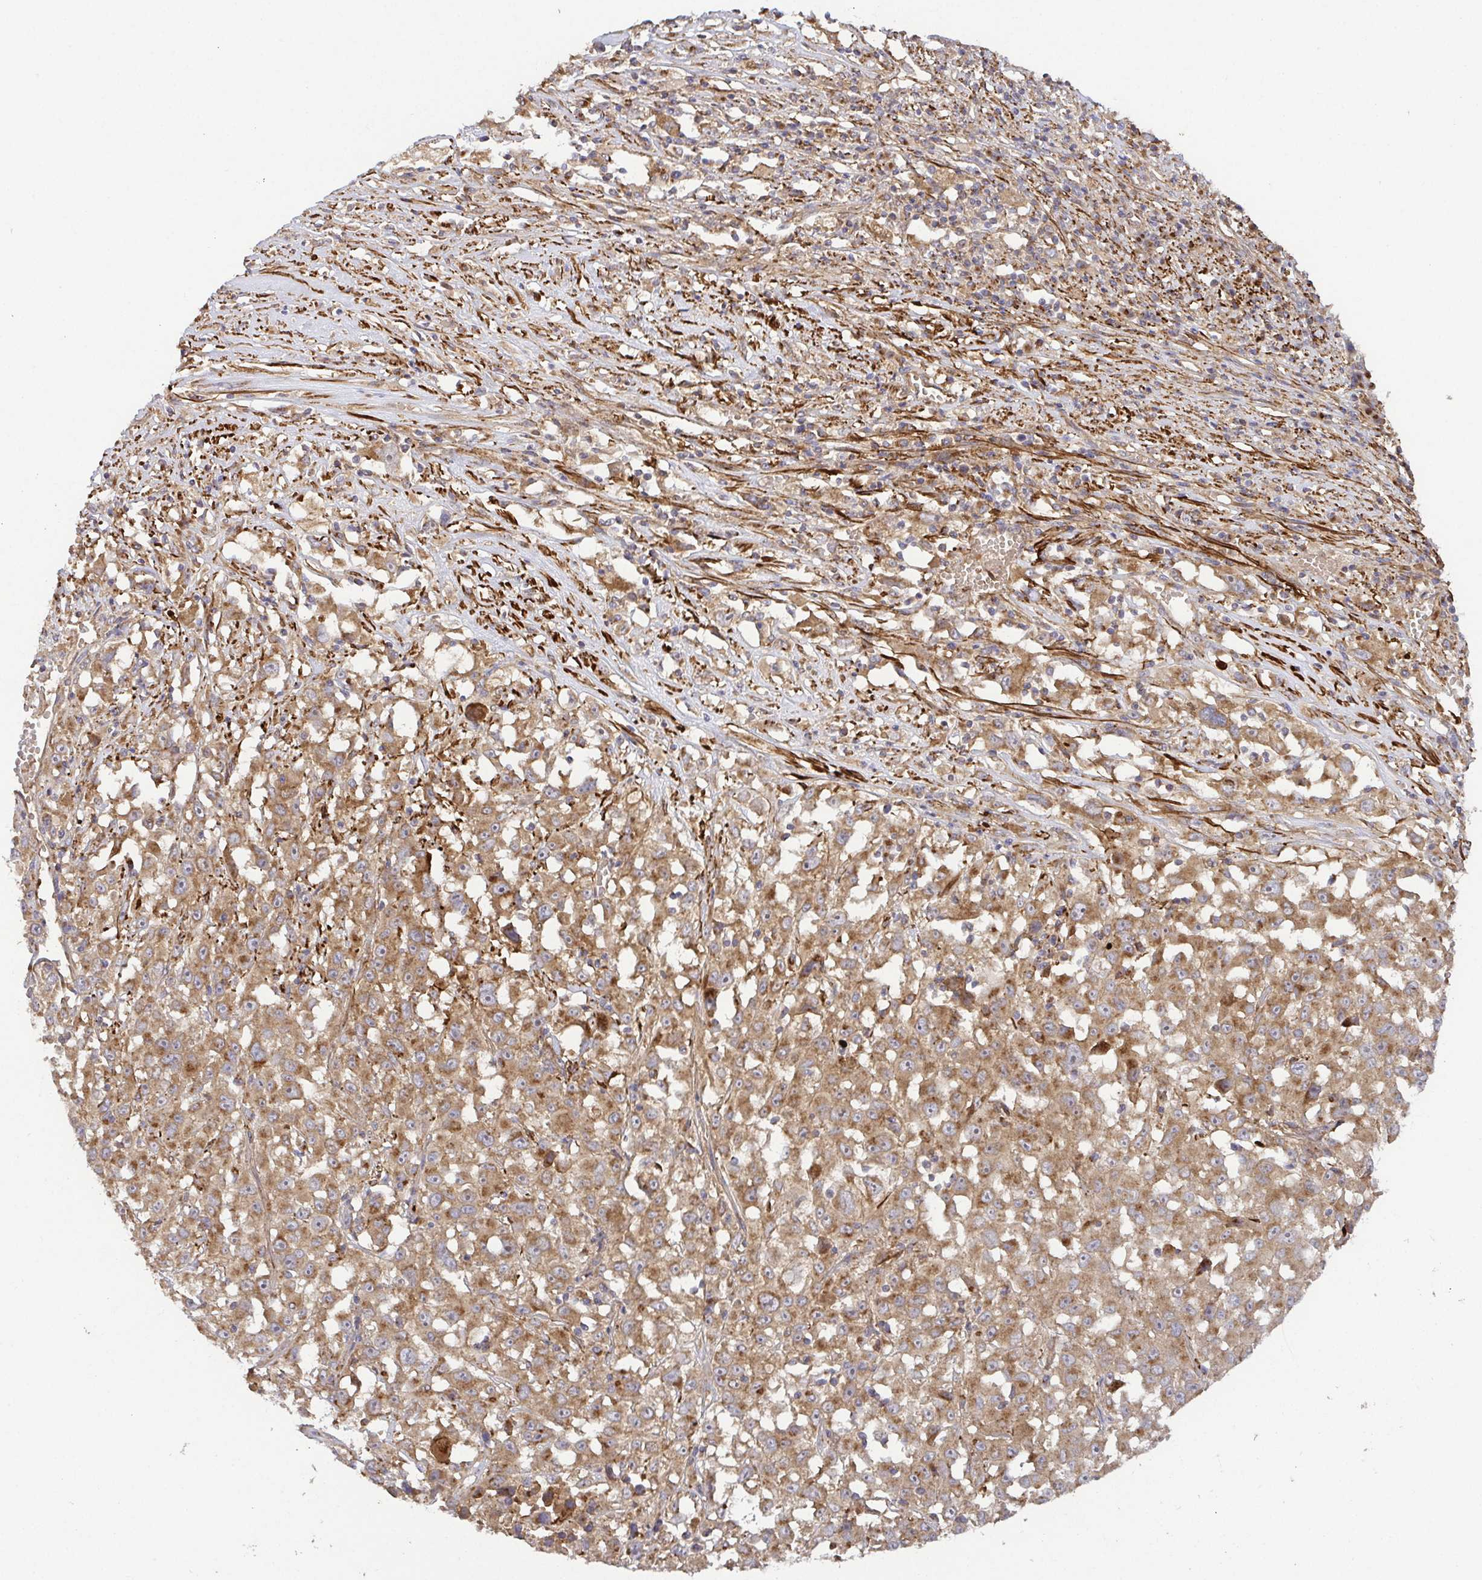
{"staining": {"intensity": "moderate", "quantity": ">75%", "location": "cytoplasmic/membranous"}, "tissue": "melanoma", "cell_type": "Tumor cells", "image_type": "cancer", "snomed": [{"axis": "morphology", "description": "Malignant melanoma, Metastatic site"}, {"axis": "topography", "description": "Soft tissue"}], "caption": "IHC micrograph of malignant melanoma (metastatic site) stained for a protein (brown), which demonstrates medium levels of moderate cytoplasmic/membranous expression in approximately >75% of tumor cells.", "gene": "TM9SF4", "patient": {"sex": "male", "age": 50}}